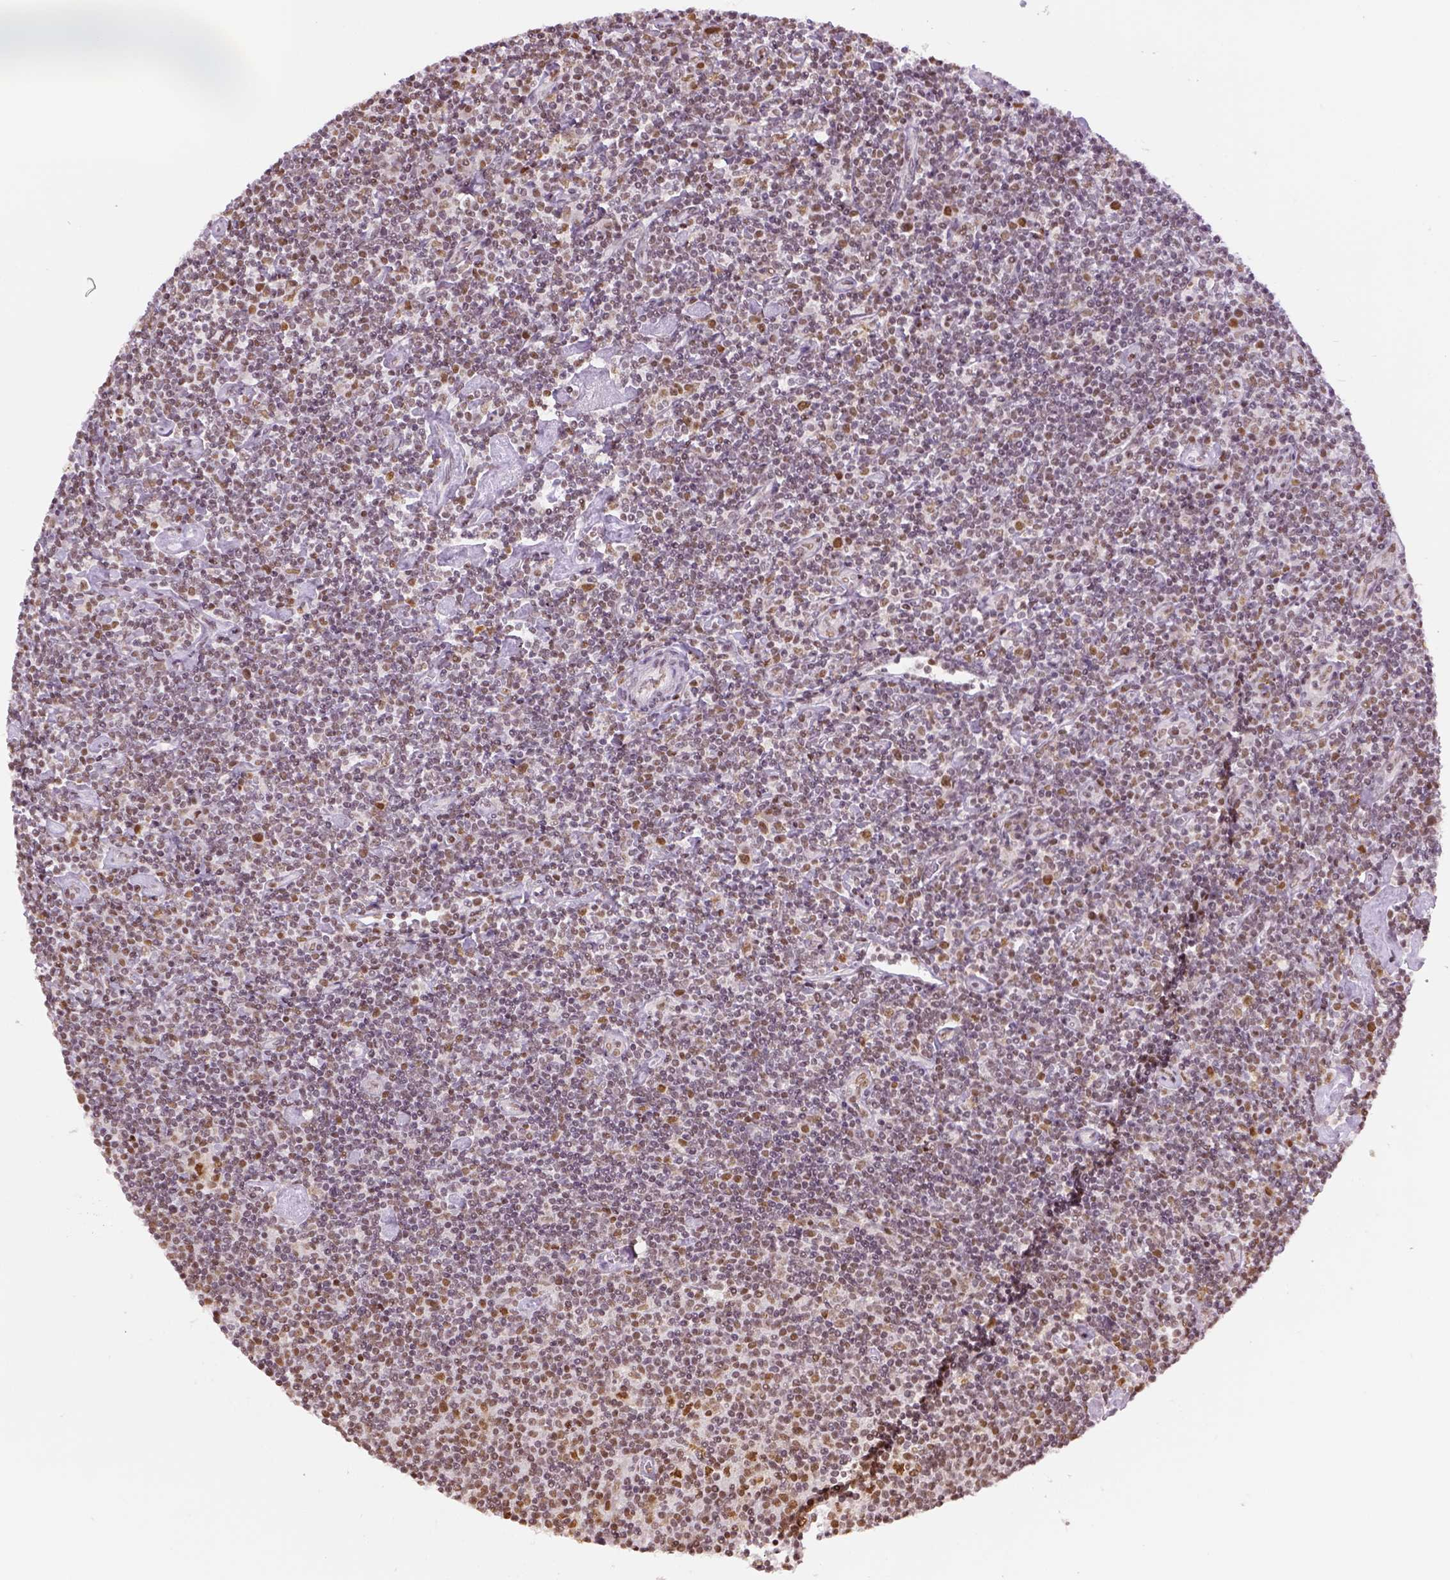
{"staining": {"intensity": "moderate", "quantity": ">75%", "location": "nuclear"}, "tissue": "lymphoma", "cell_type": "Tumor cells", "image_type": "cancer", "snomed": [{"axis": "morphology", "description": "Hodgkin's disease, NOS"}, {"axis": "topography", "description": "Lymph node"}], "caption": "Tumor cells reveal moderate nuclear positivity in approximately >75% of cells in lymphoma.", "gene": "FANCE", "patient": {"sex": "male", "age": 40}}